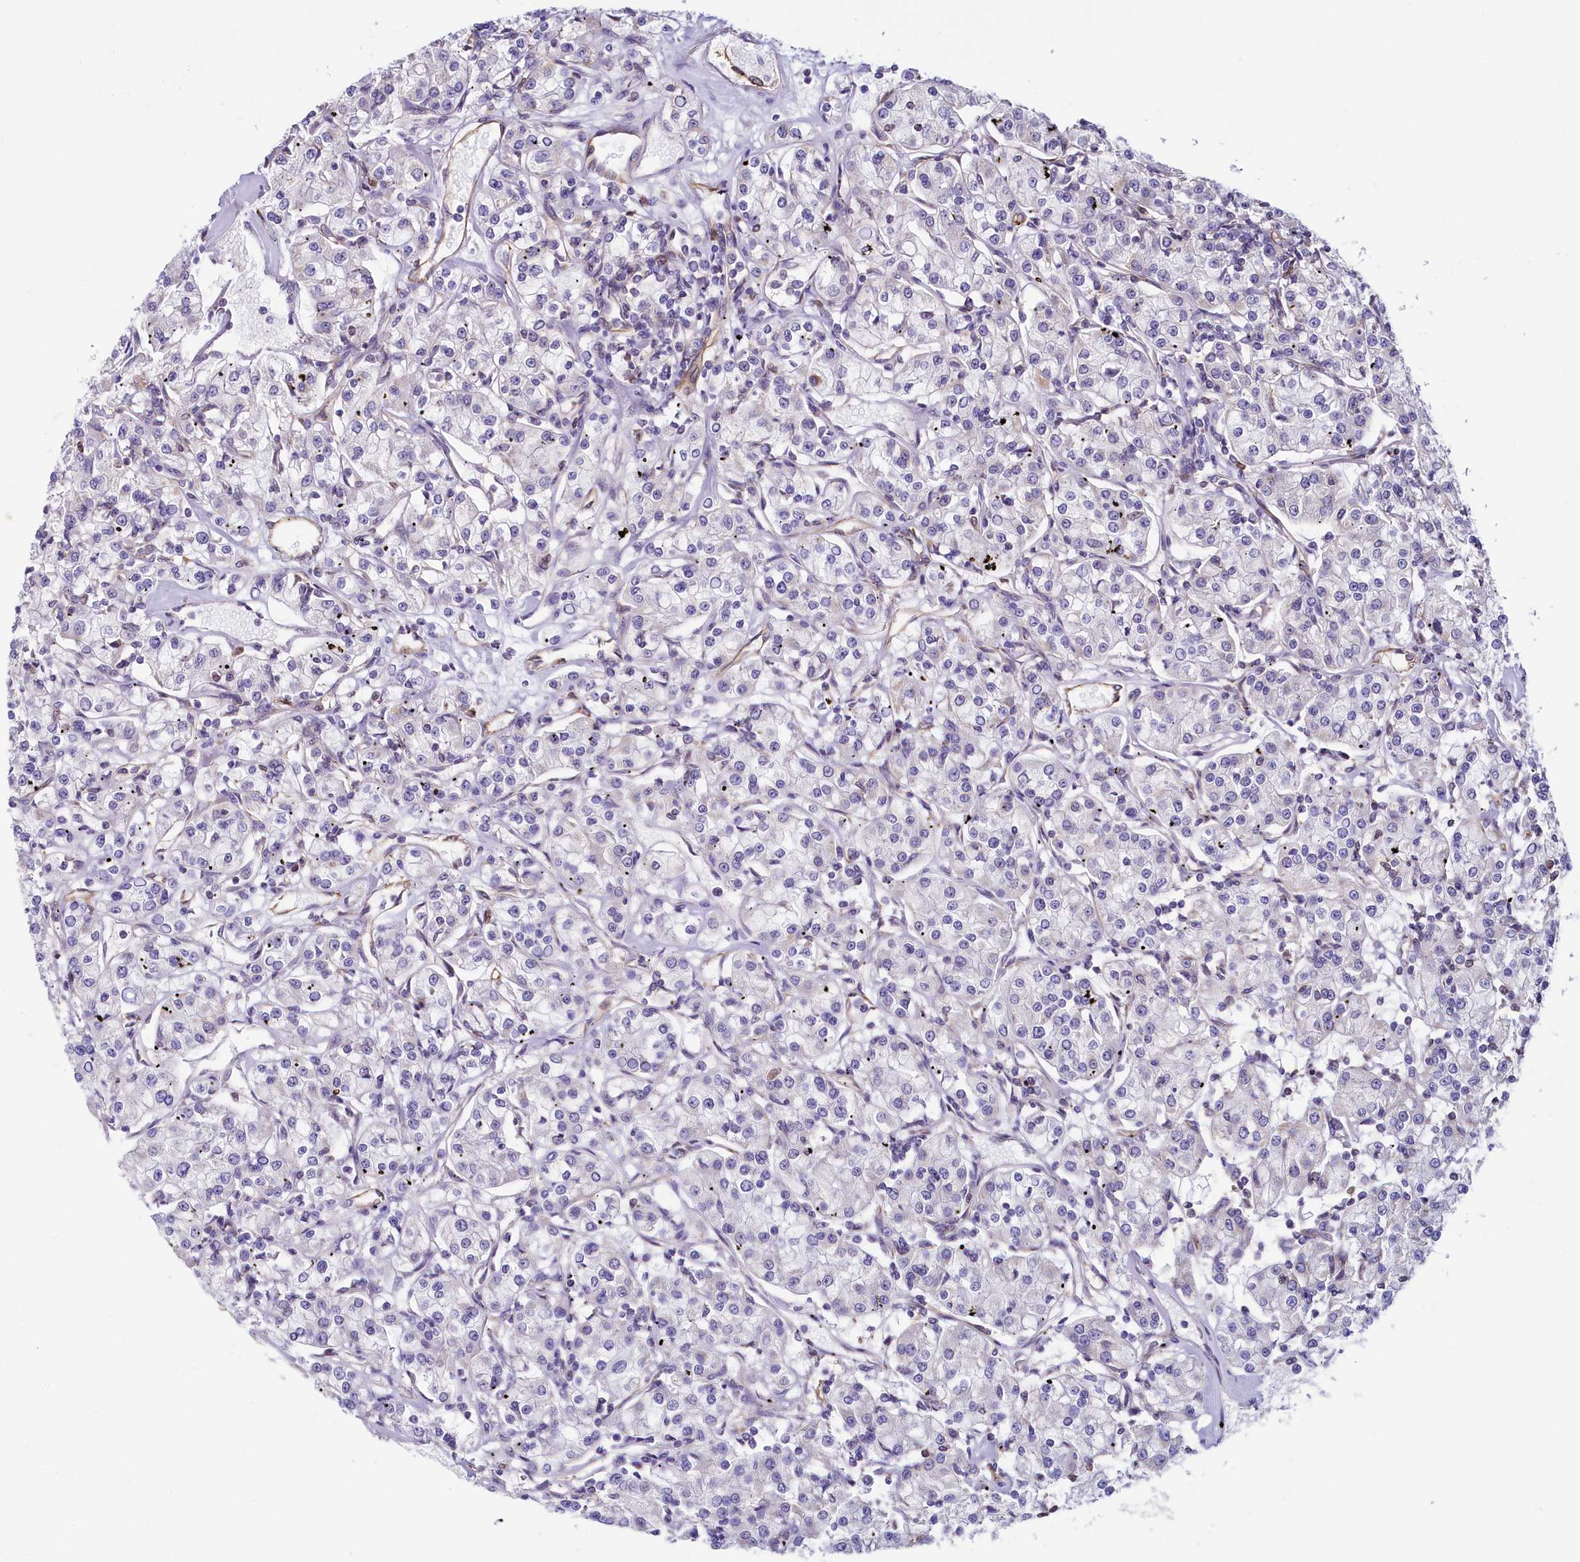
{"staining": {"intensity": "negative", "quantity": "none", "location": "none"}, "tissue": "renal cancer", "cell_type": "Tumor cells", "image_type": "cancer", "snomed": [{"axis": "morphology", "description": "Adenocarcinoma, NOS"}, {"axis": "topography", "description": "Kidney"}], "caption": "Adenocarcinoma (renal) was stained to show a protein in brown. There is no significant staining in tumor cells. (DAB immunohistochemistry (IHC) visualized using brightfield microscopy, high magnification).", "gene": "LMOD3", "patient": {"sex": "female", "age": 59}}